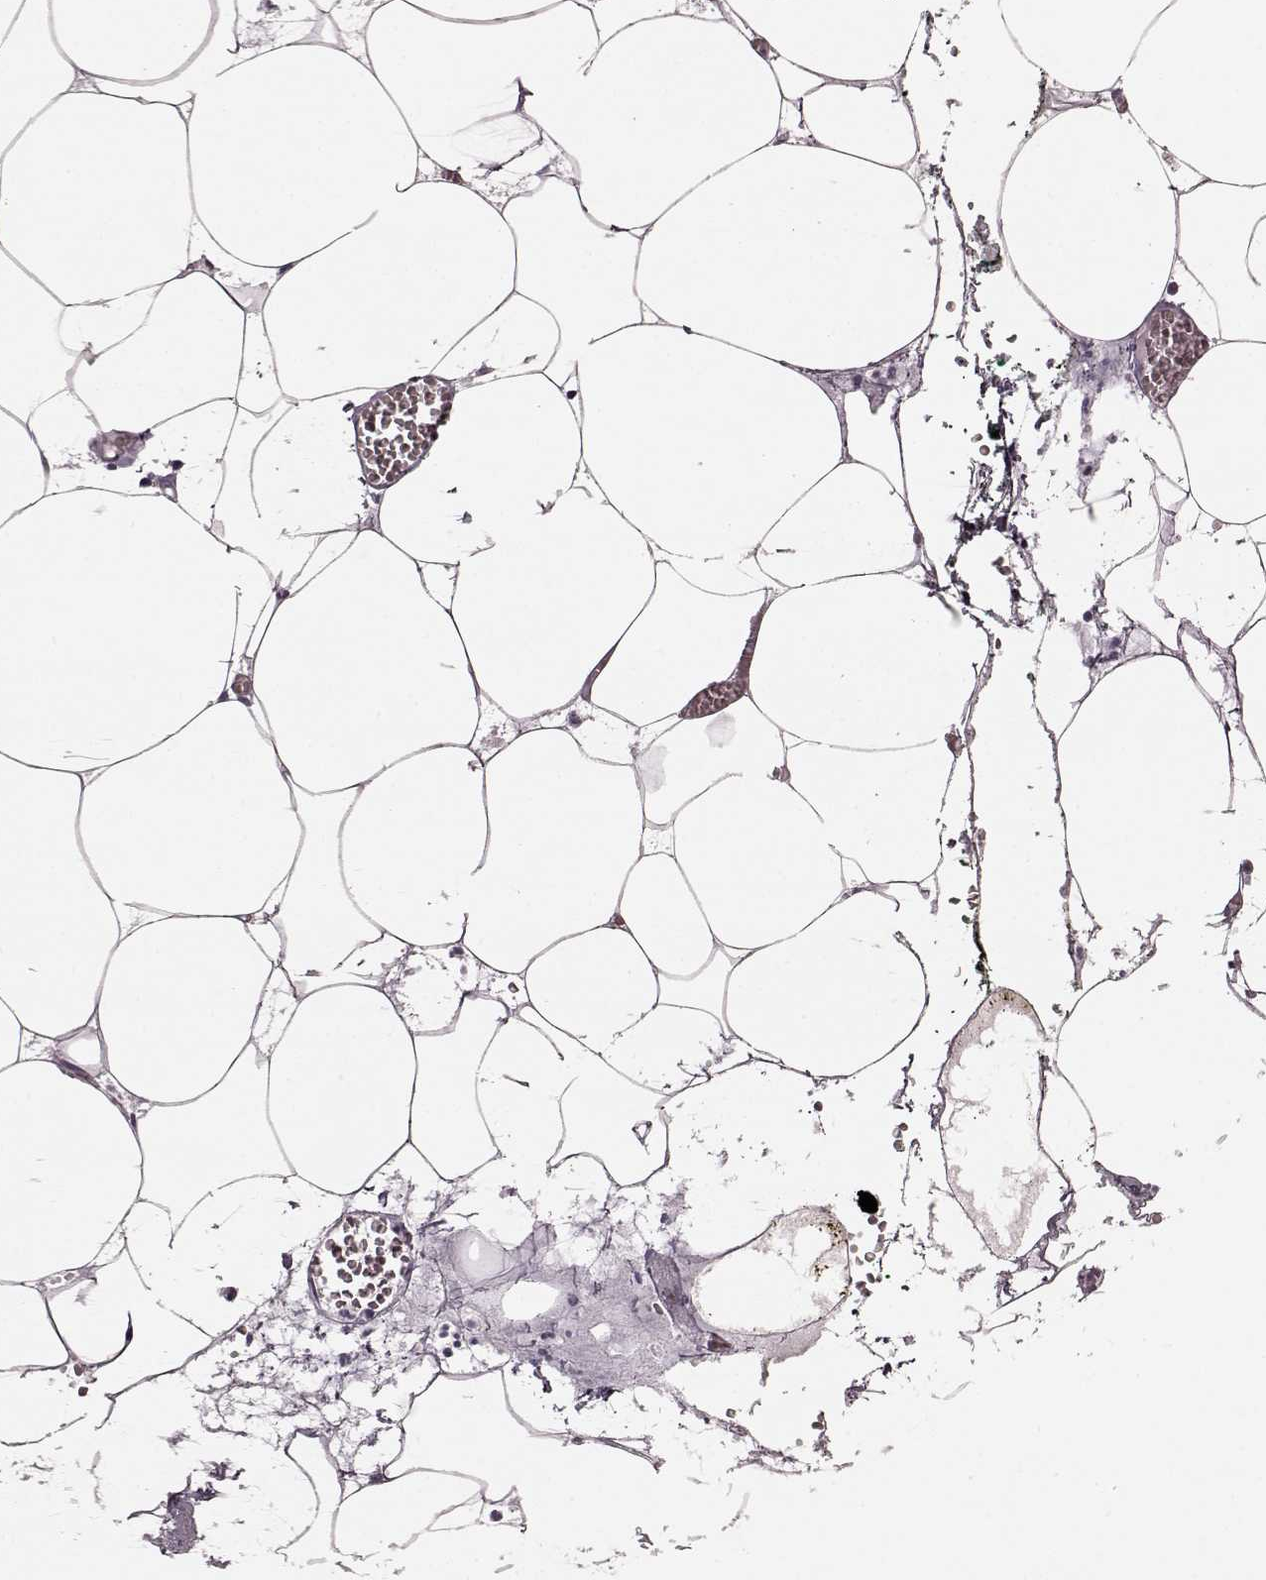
{"staining": {"intensity": "negative", "quantity": "none", "location": "none"}, "tissue": "adipose tissue", "cell_type": "Adipocytes", "image_type": "normal", "snomed": [{"axis": "morphology", "description": "Normal tissue, NOS"}, {"axis": "topography", "description": "Adipose tissue"}, {"axis": "topography", "description": "Pancreas"}, {"axis": "topography", "description": "Peripheral nerve tissue"}], "caption": "IHC histopathology image of normal adipose tissue: adipose tissue stained with DAB shows no significant protein expression in adipocytes. (DAB IHC visualized using brightfield microscopy, high magnification).", "gene": "TRPM1", "patient": {"sex": "female", "age": 58}}